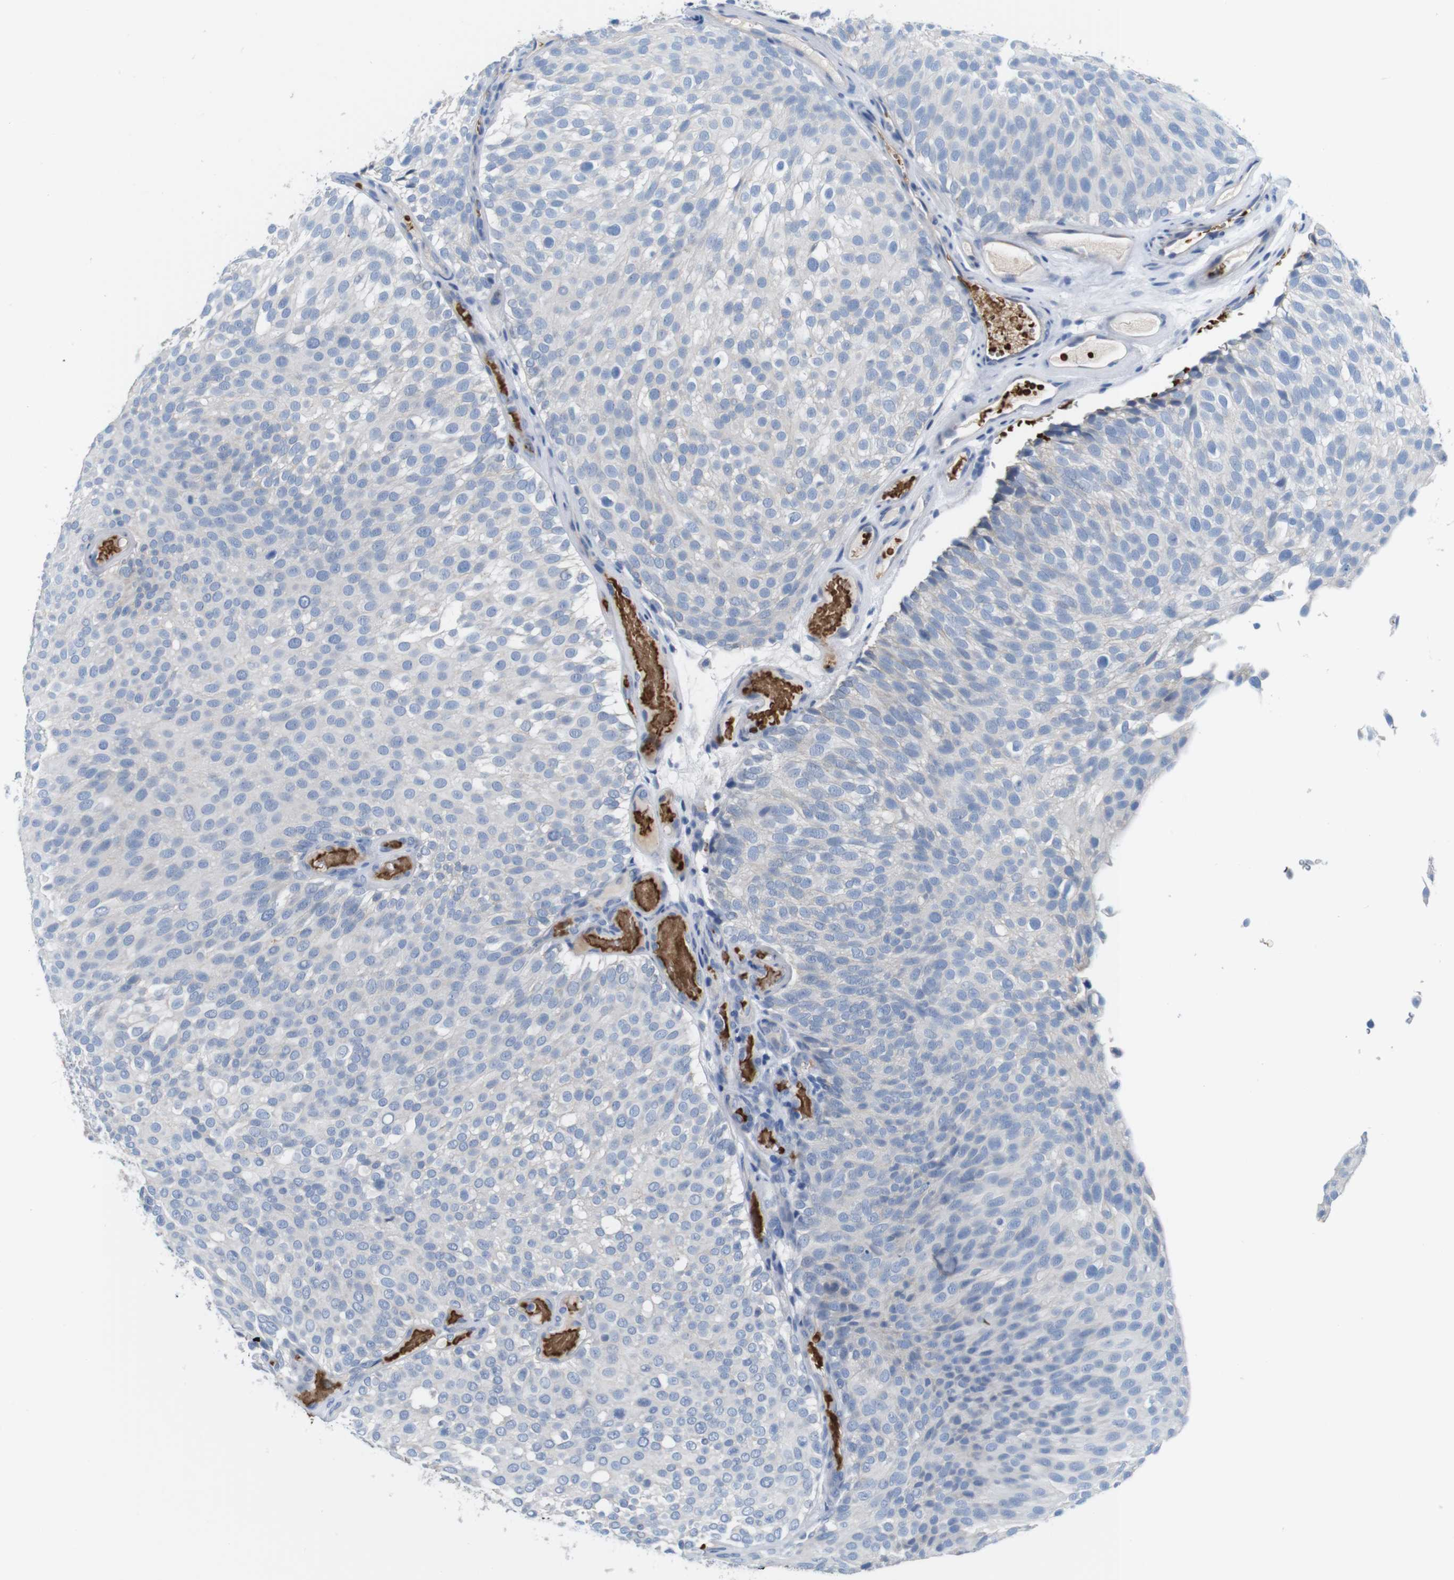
{"staining": {"intensity": "negative", "quantity": "none", "location": "none"}, "tissue": "urothelial cancer", "cell_type": "Tumor cells", "image_type": "cancer", "snomed": [{"axis": "morphology", "description": "Urothelial carcinoma, Low grade"}, {"axis": "topography", "description": "Urinary bladder"}], "caption": "The histopathology image shows no significant positivity in tumor cells of urothelial carcinoma (low-grade).", "gene": "IGSF8", "patient": {"sex": "male", "age": 78}}